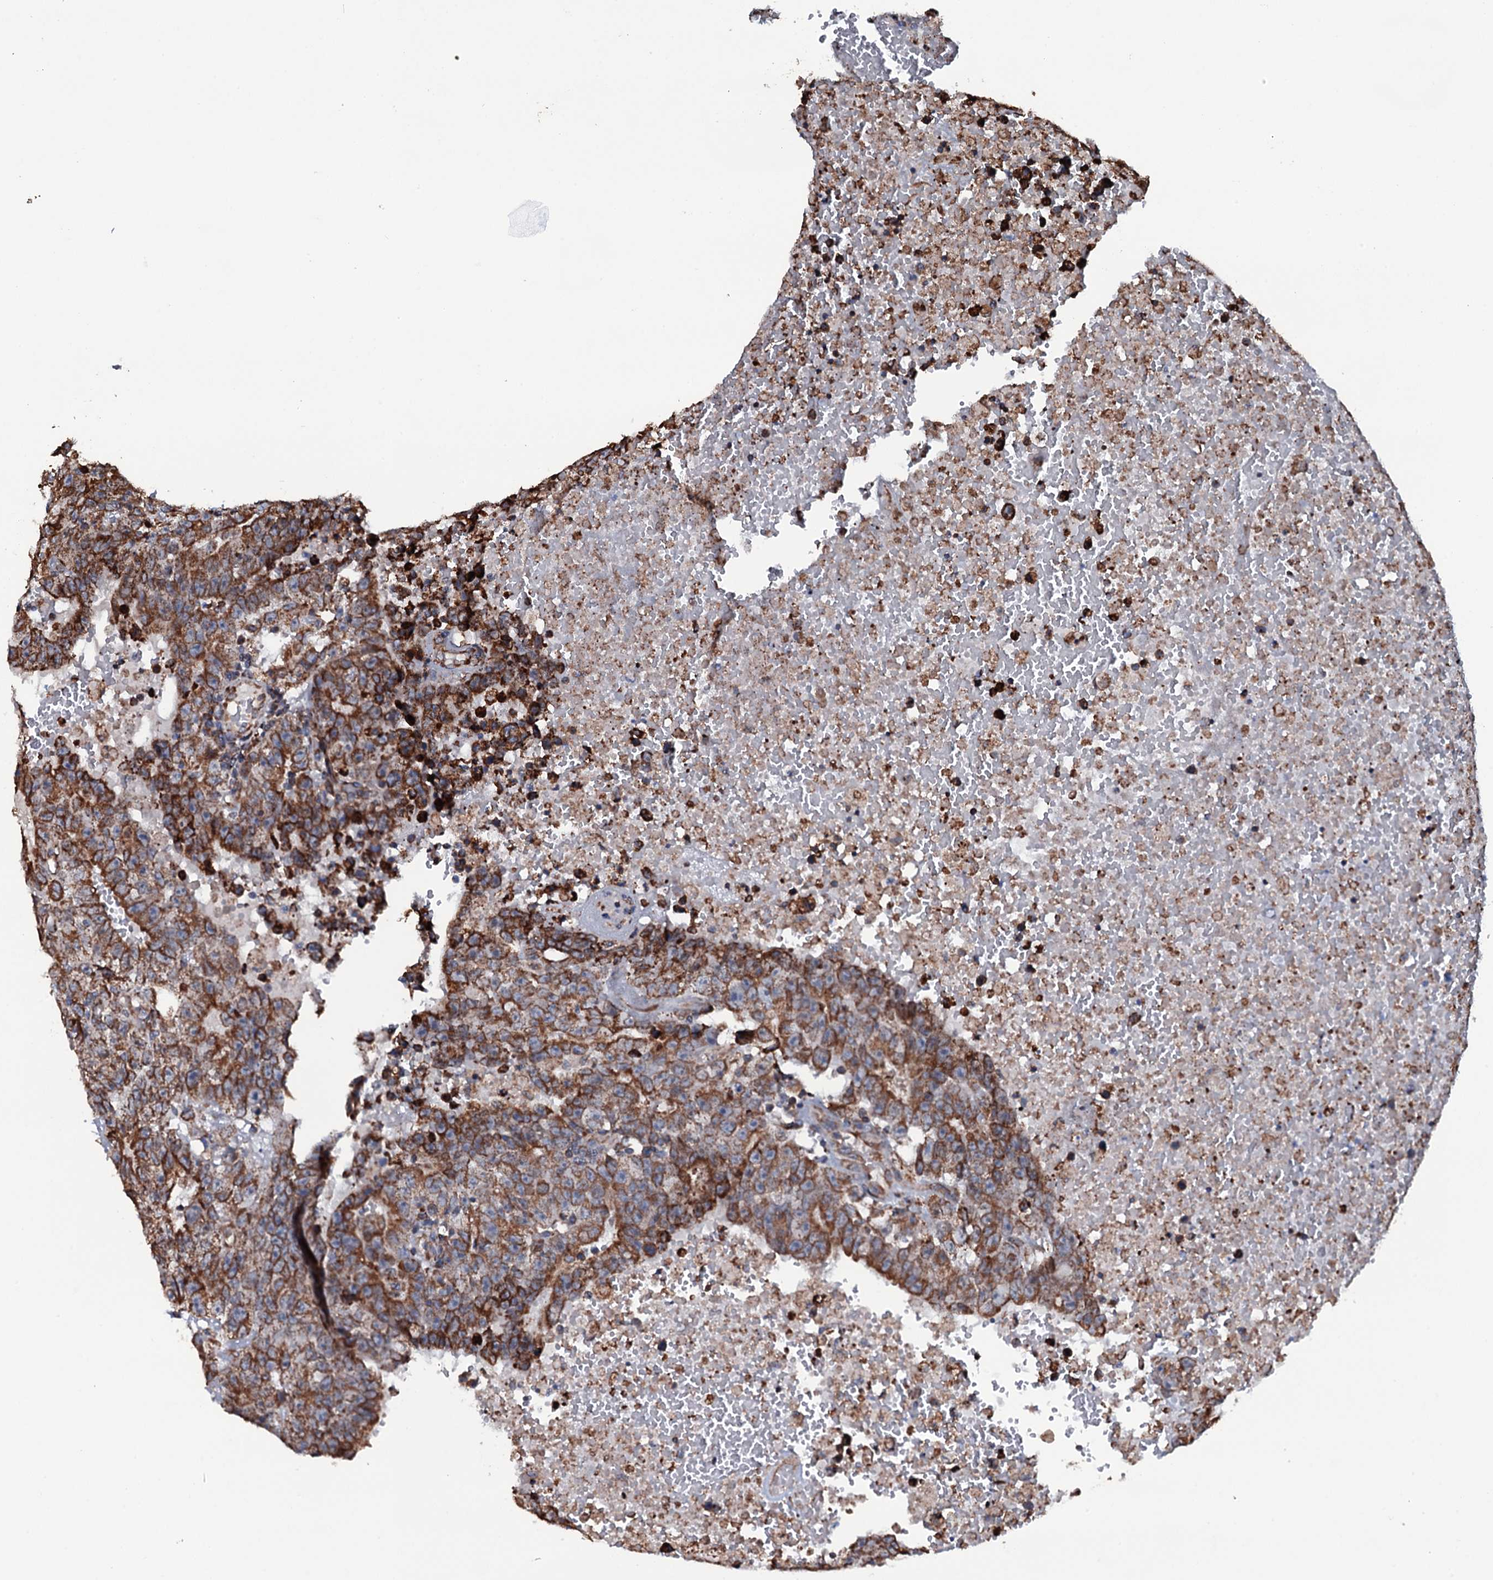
{"staining": {"intensity": "moderate", "quantity": ">75%", "location": "cytoplasmic/membranous"}, "tissue": "testis cancer", "cell_type": "Tumor cells", "image_type": "cancer", "snomed": [{"axis": "morphology", "description": "Carcinoma, Embryonal, NOS"}, {"axis": "topography", "description": "Testis"}], "caption": "Testis cancer tissue reveals moderate cytoplasmic/membranous staining in about >75% of tumor cells", "gene": "RAB12", "patient": {"sex": "male", "age": 25}}